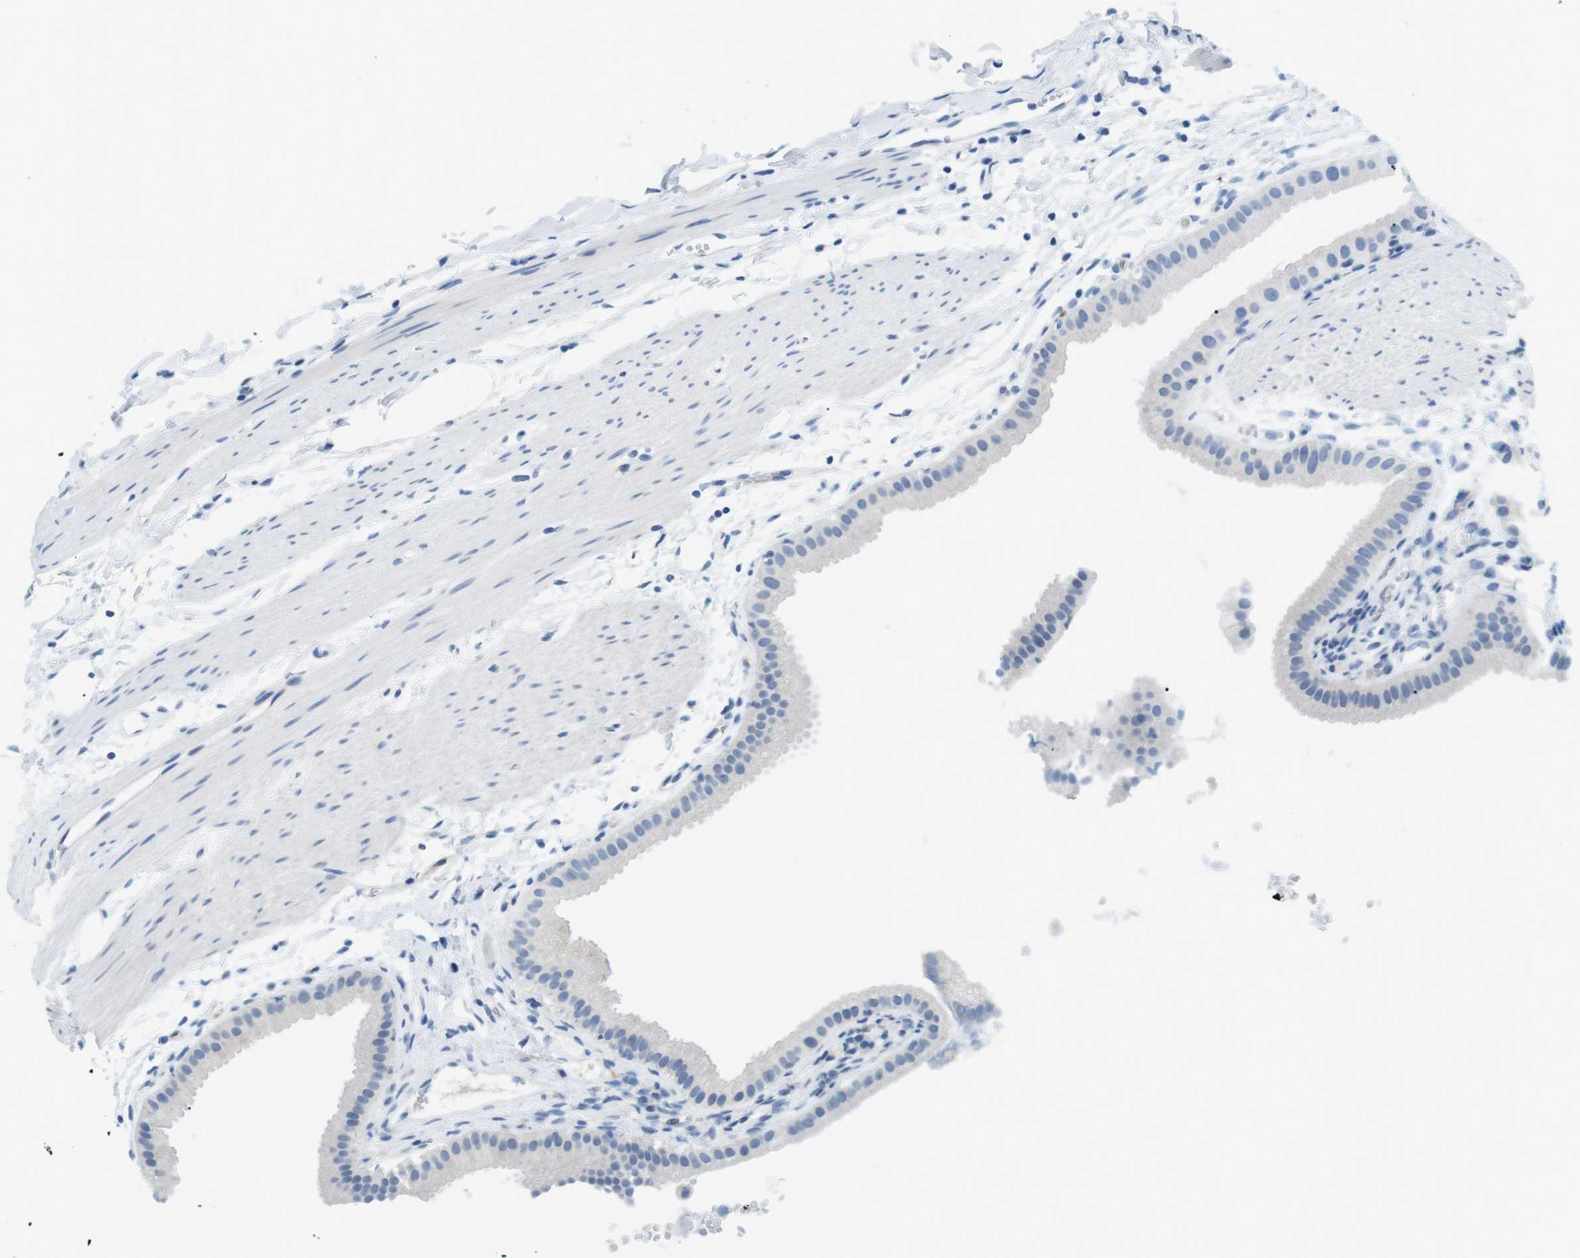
{"staining": {"intensity": "negative", "quantity": "none", "location": "none"}, "tissue": "gallbladder", "cell_type": "Glandular cells", "image_type": "normal", "snomed": [{"axis": "morphology", "description": "Normal tissue, NOS"}, {"axis": "topography", "description": "Gallbladder"}], "caption": "Glandular cells are negative for brown protein staining in benign gallbladder. (DAB (3,3'-diaminobenzidine) immunohistochemistry with hematoxylin counter stain).", "gene": "TNFRSF4", "patient": {"sex": "female", "age": 64}}